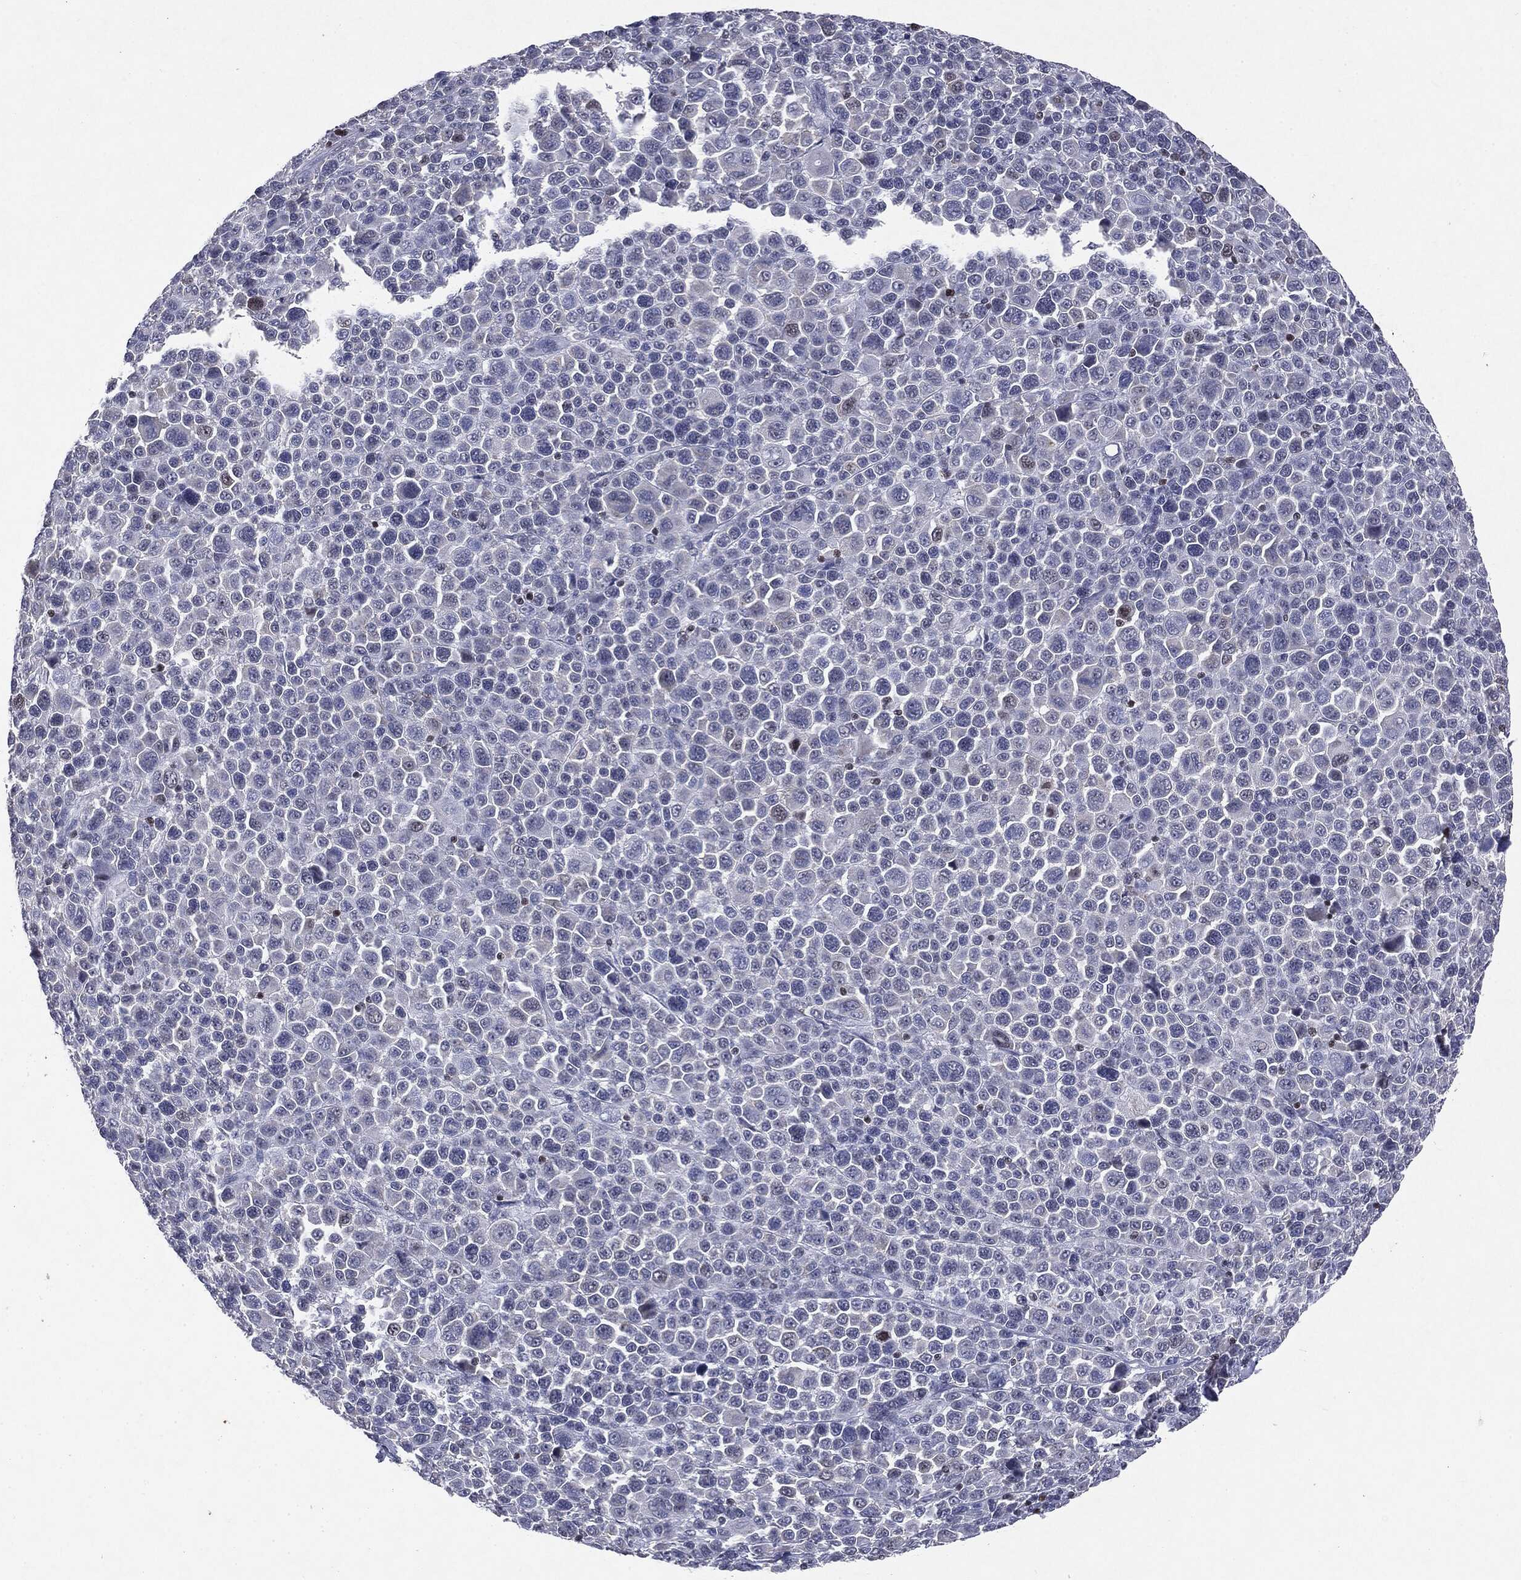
{"staining": {"intensity": "negative", "quantity": "none", "location": "none"}, "tissue": "melanoma", "cell_type": "Tumor cells", "image_type": "cancer", "snomed": [{"axis": "morphology", "description": "Malignant melanoma, NOS"}, {"axis": "topography", "description": "Skin"}], "caption": "Micrograph shows no significant protein staining in tumor cells of melanoma.", "gene": "KIF2C", "patient": {"sex": "female", "age": 57}}